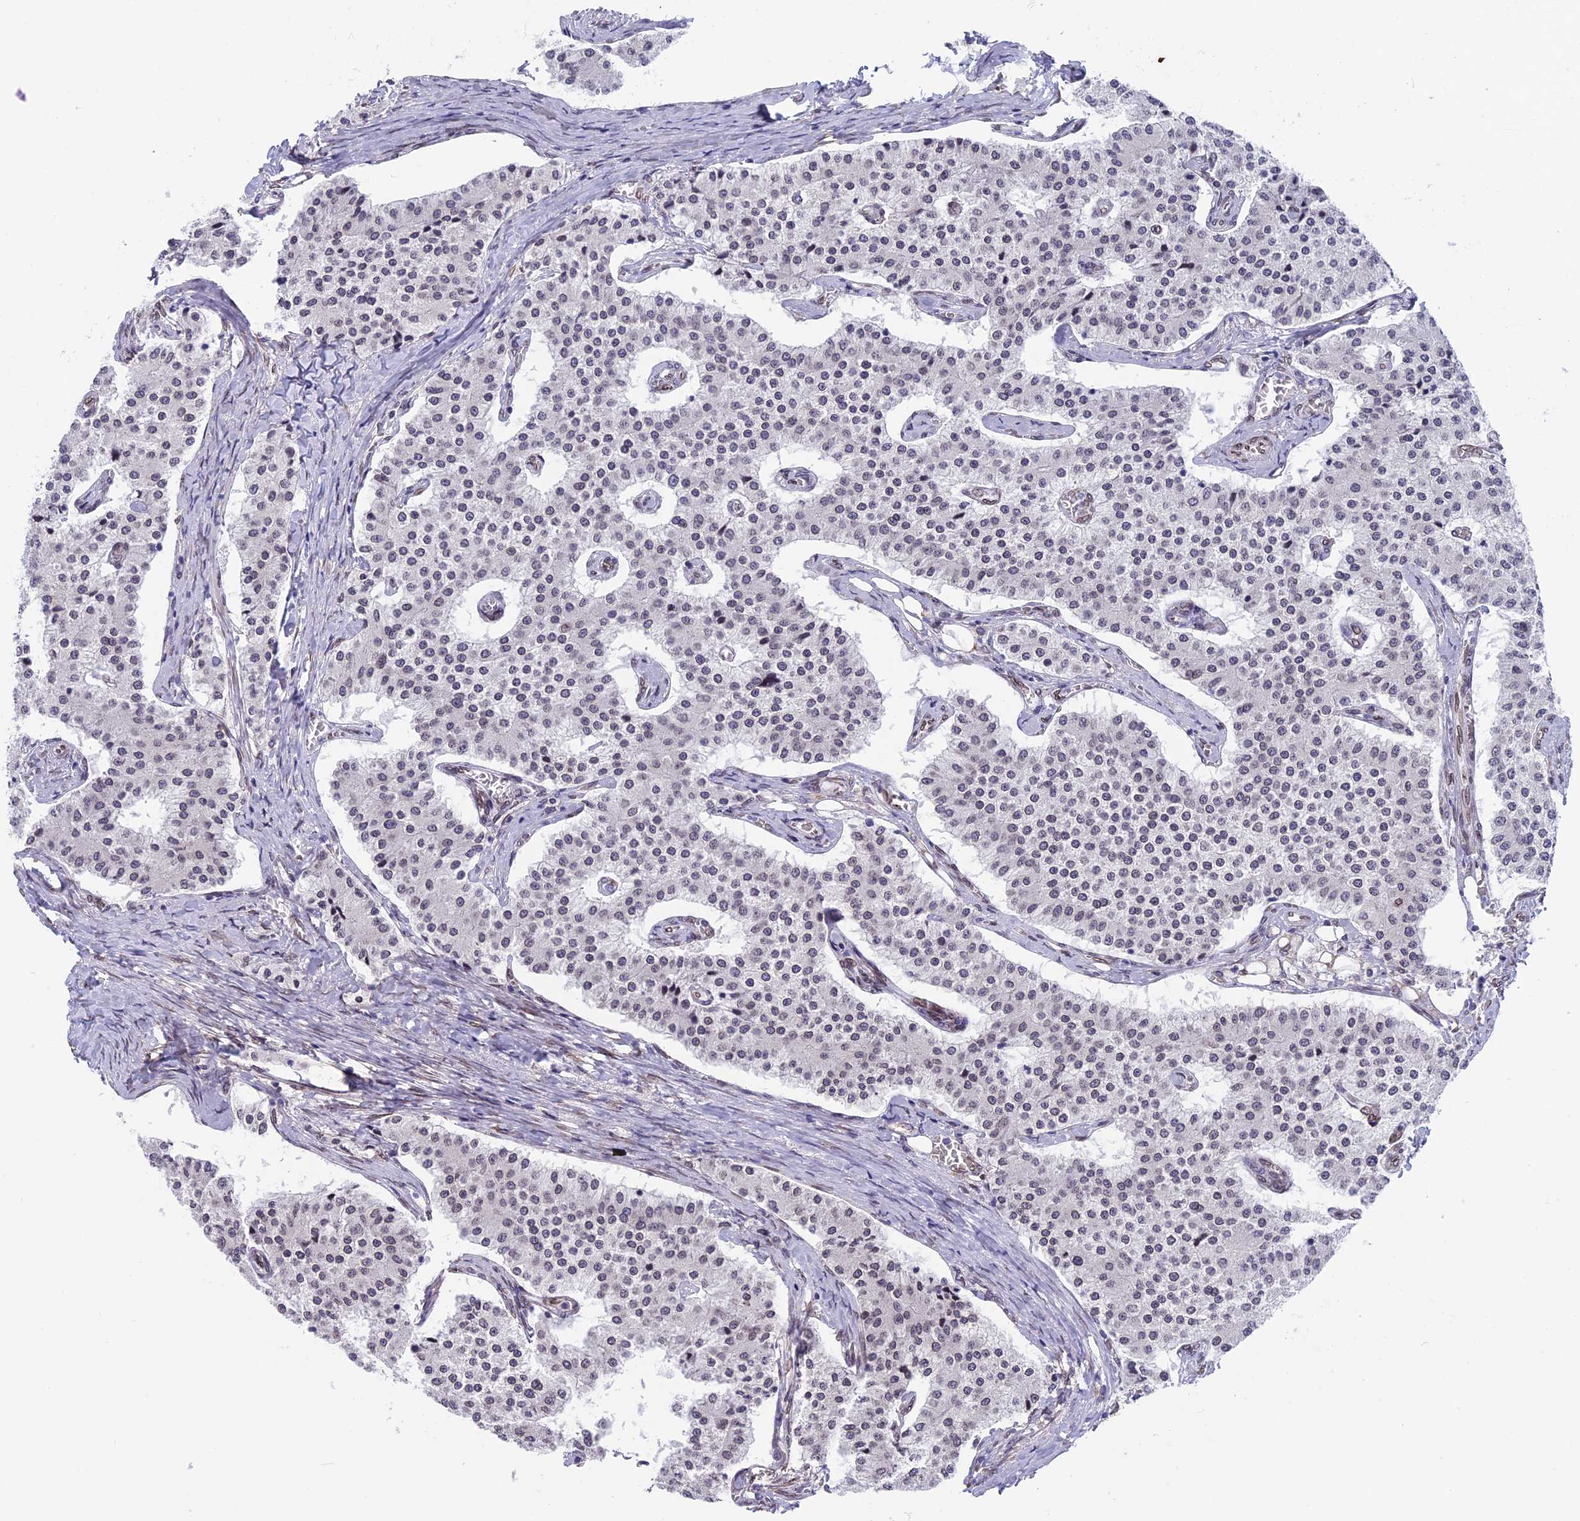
{"staining": {"intensity": "weak", "quantity": "<25%", "location": "nuclear"}, "tissue": "carcinoid", "cell_type": "Tumor cells", "image_type": "cancer", "snomed": [{"axis": "morphology", "description": "Carcinoid, malignant, NOS"}, {"axis": "topography", "description": "Colon"}], "caption": "A histopathology image of malignant carcinoid stained for a protein reveals no brown staining in tumor cells.", "gene": "TMPRSS7", "patient": {"sex": "female", "age": 52}}